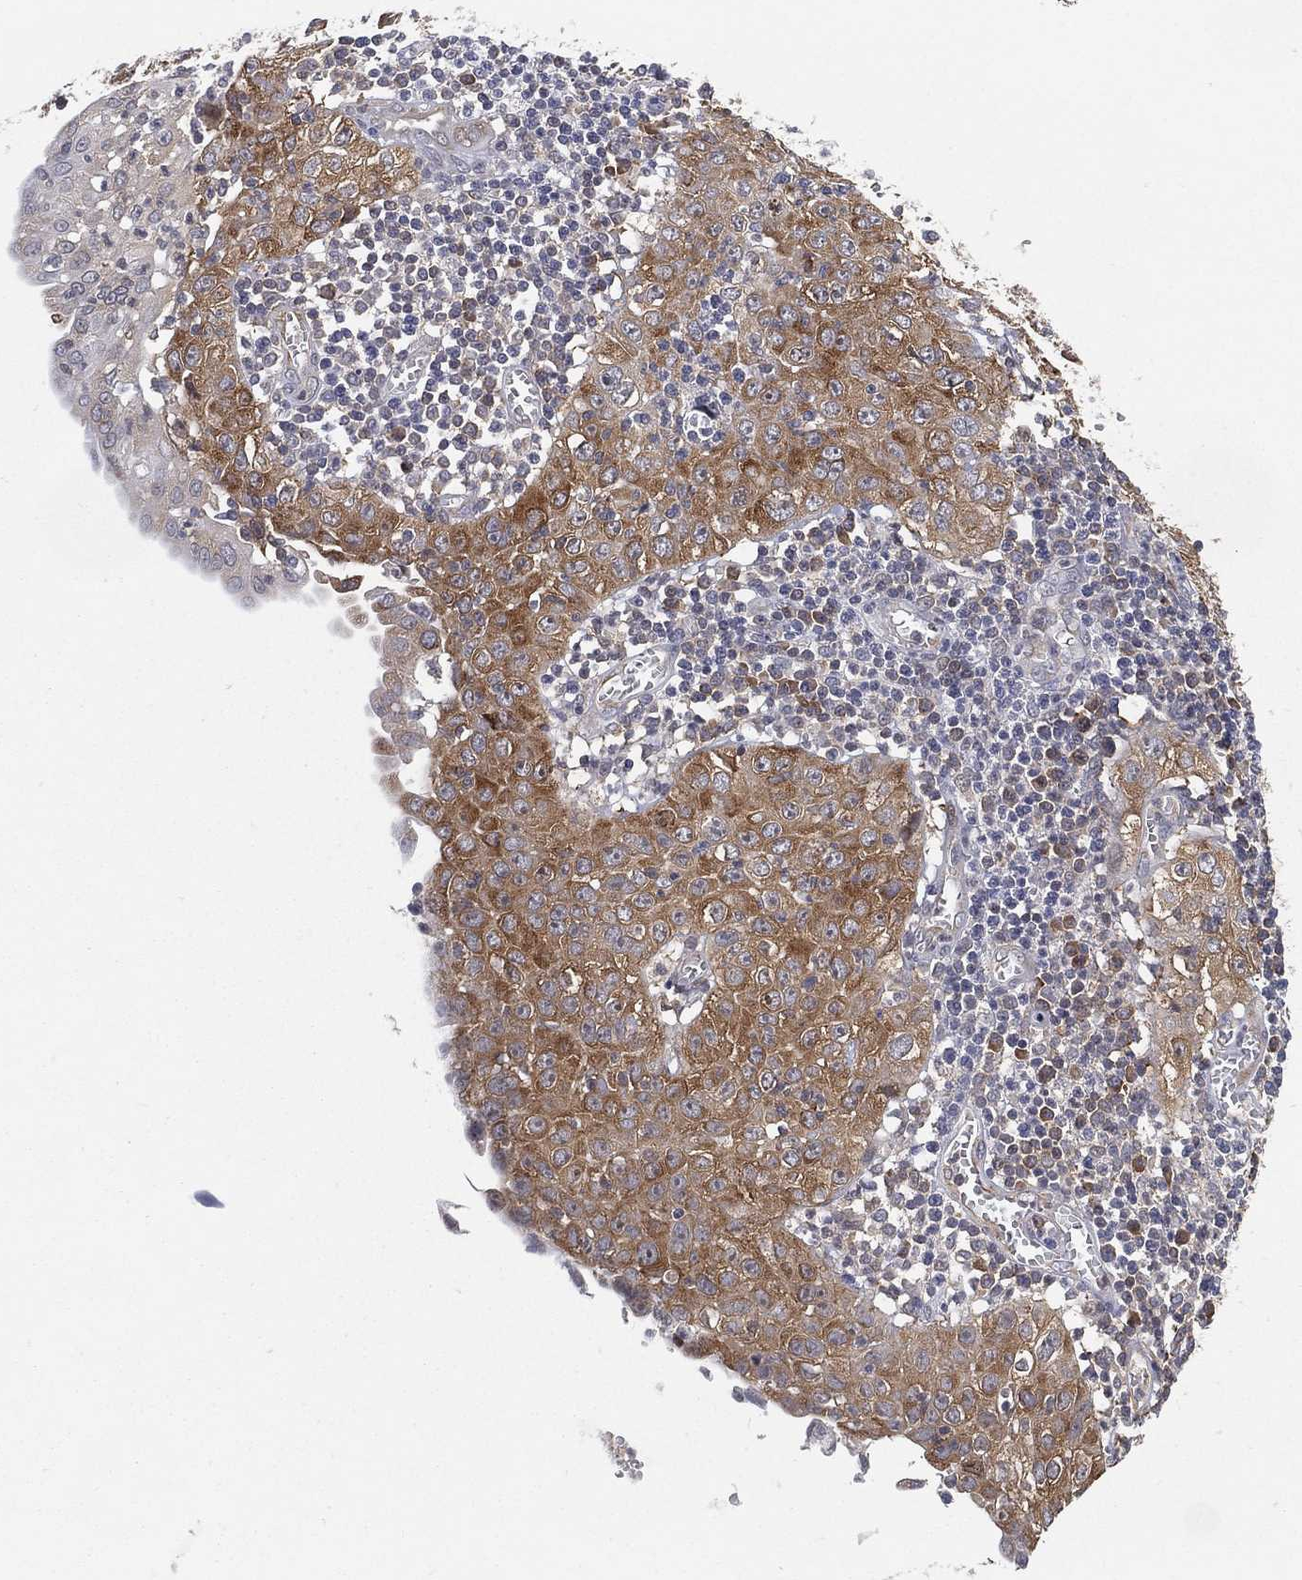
{"staining": {"intensity": "moderate", "quantity": "25%-75%", "location": "cytoplasmic/membranous"}, "tissue": "cervical cancer", "cell_type": "Tumor cells", "image_type": "cancer", "snomed": [{"axis": "morphology", "description": "Squamous cell carcinoma, NOS"}, {"axis": "topography", "description": "Cervix"}], "caption": "High-power microscopy captured an IHC photomicrograph of cervical cancer, revealing moderate cytoplasmic/membranous positivity in about 25%-75% of tumor cells. The protein of interest is shown in brown color, while the nuclei are stained blue.", "gene": "TMTC4", "patient": {"sex": "female", "age": 24}}